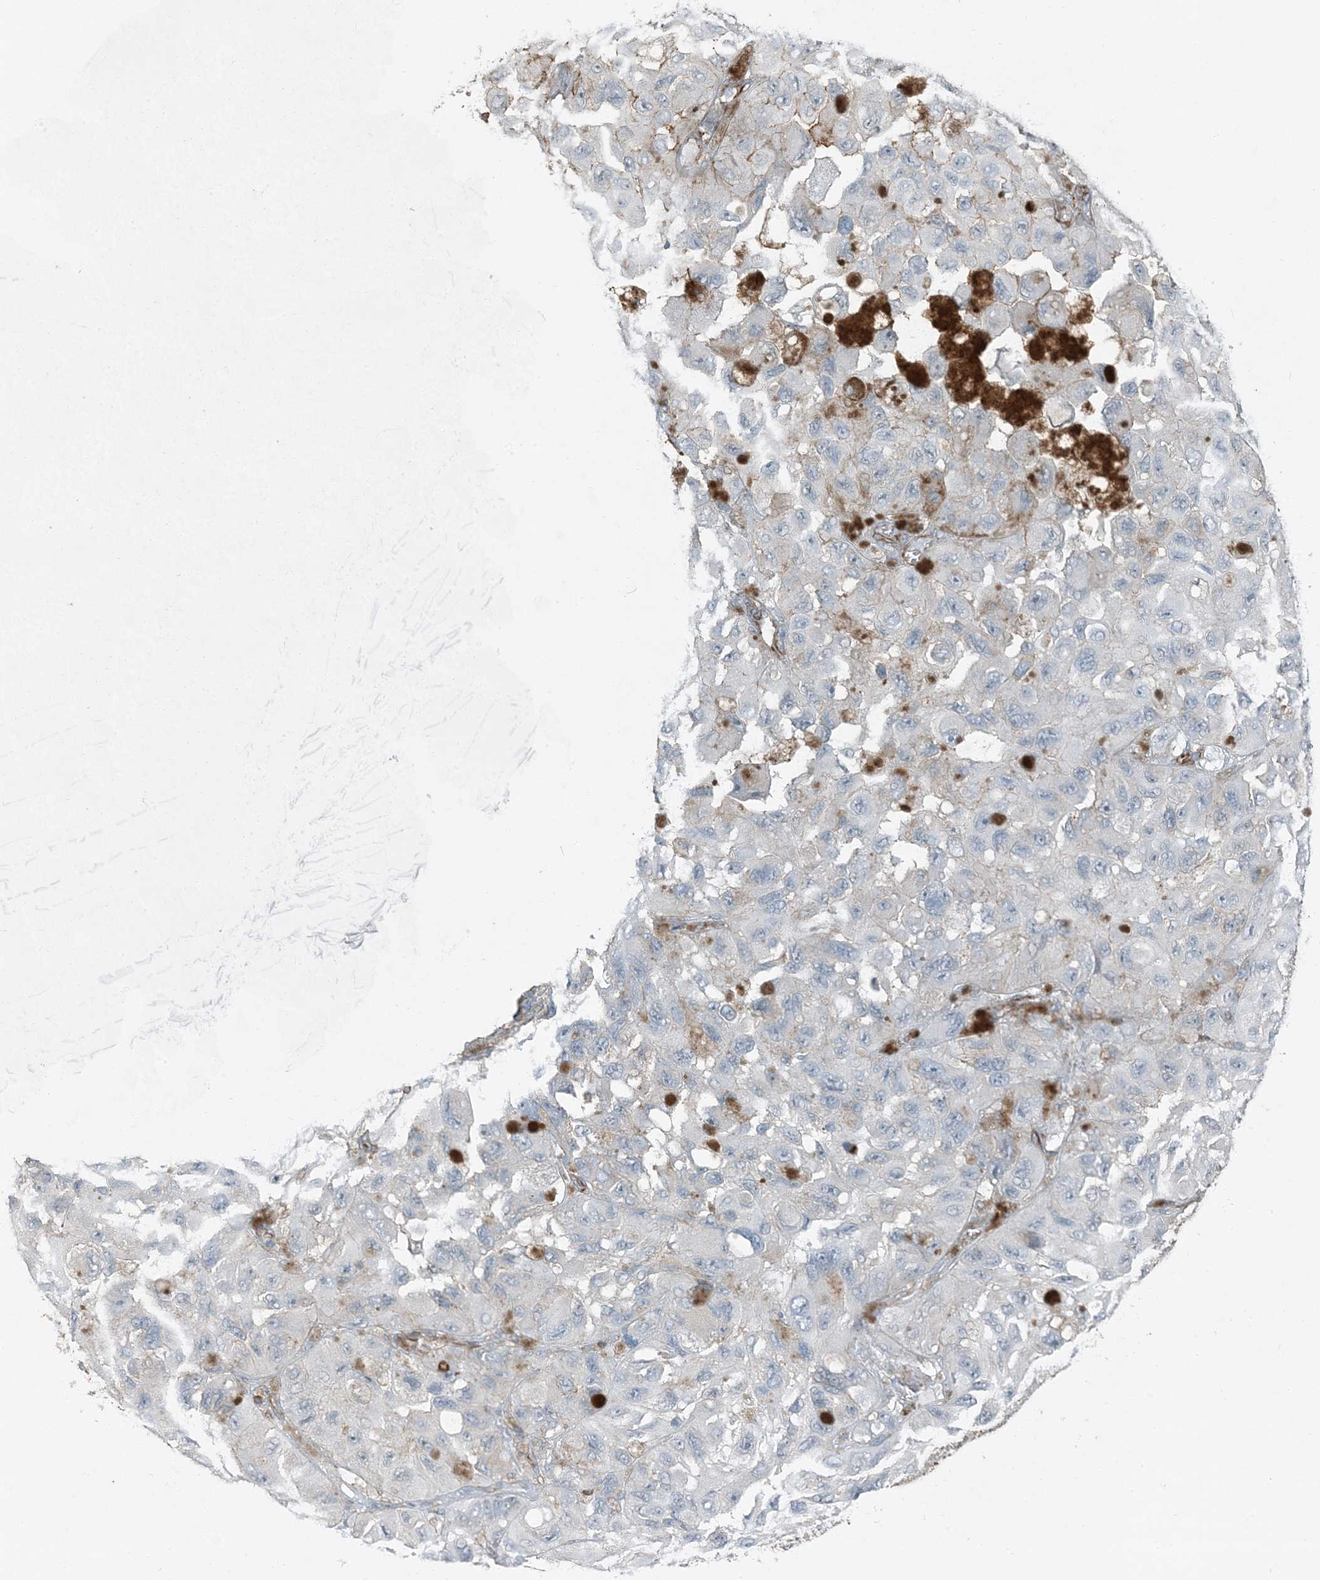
{"staining": {"intensity": "moderate", "quantity": "<25%", "location": "cytoplasmic/membranous"}, "tissue": "melanoma", "cell_type": "Tumor cells", "image_type": "cancer", "snomed": [{"axis": "morphology", "description": "Malignant melanoma, NOS"}, {"axis": "topography", "description": "Skin"}], "caption": "Immunohistochemical staining of malignant melanoma reveals low levels of moderate cytoplasmic/membranous protein expression in approximately <25% of tumor cells.", "gene": "APOBEC3C", "patient": {"sex": "female", "age": 73}}